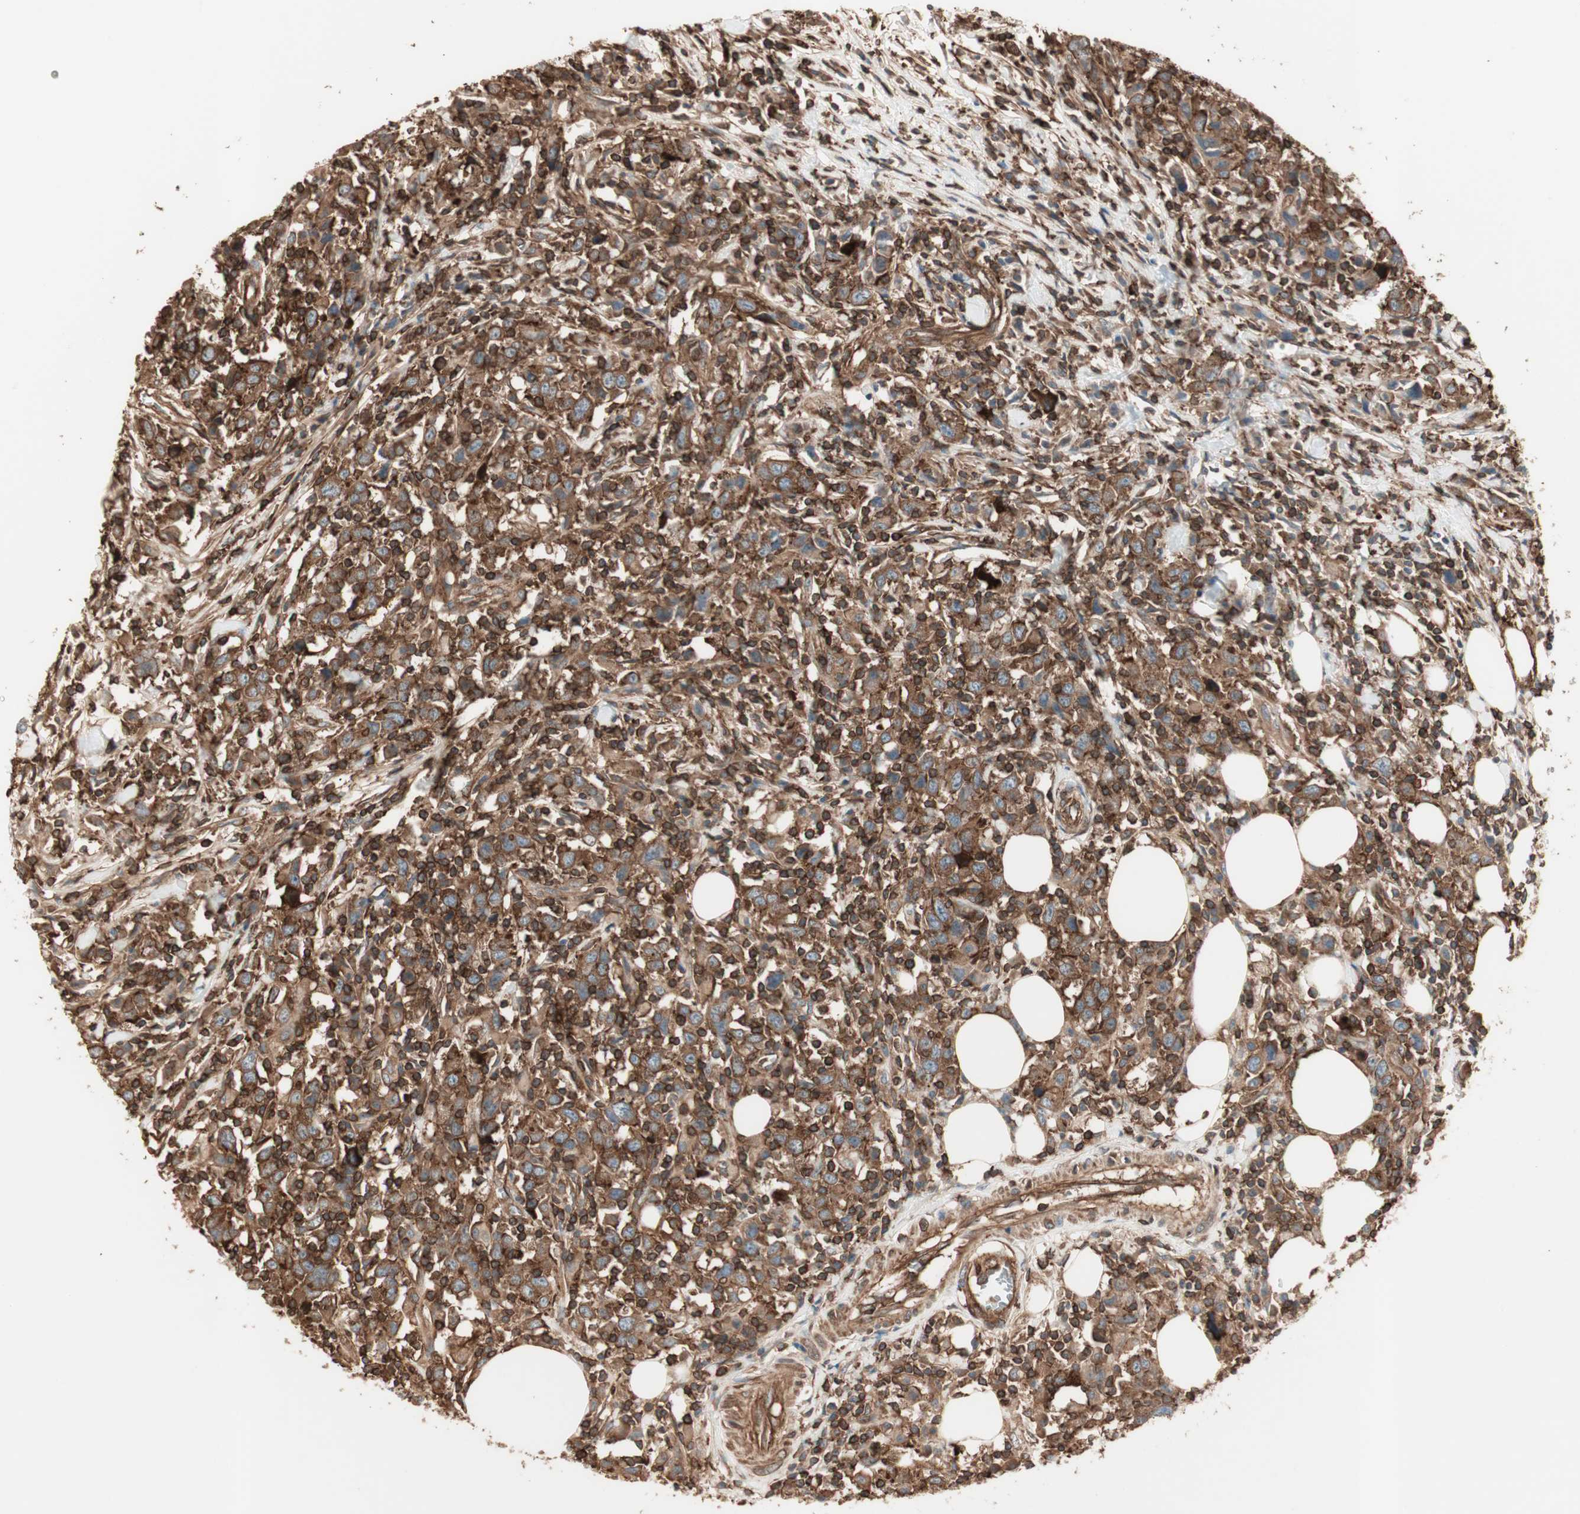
{"staining": {"intensity": "strong", "quantity": ">75%", "location": "cytoplasmic/membranous"}, "tissue": "urothelial cancer", "cell_type": "Tumor cells", "image_type": "cancer", "snomed": [{"axis": "morphology", "description": "Urothelial carcinoma, High grade"}, {"axis": "topography", "description": "Urinary bladder"}], "caption": "Immunohistochemistry (IHC) (DAB (3,3'-diaminobenzidine)) staining of high-grade urothelial carcinoma reveals strong cytoplasmic/membranous protein staining in about >75% of tumor cells.", "gene": "TCP11L1", "patient": {"sex": "male", "age": 61}}